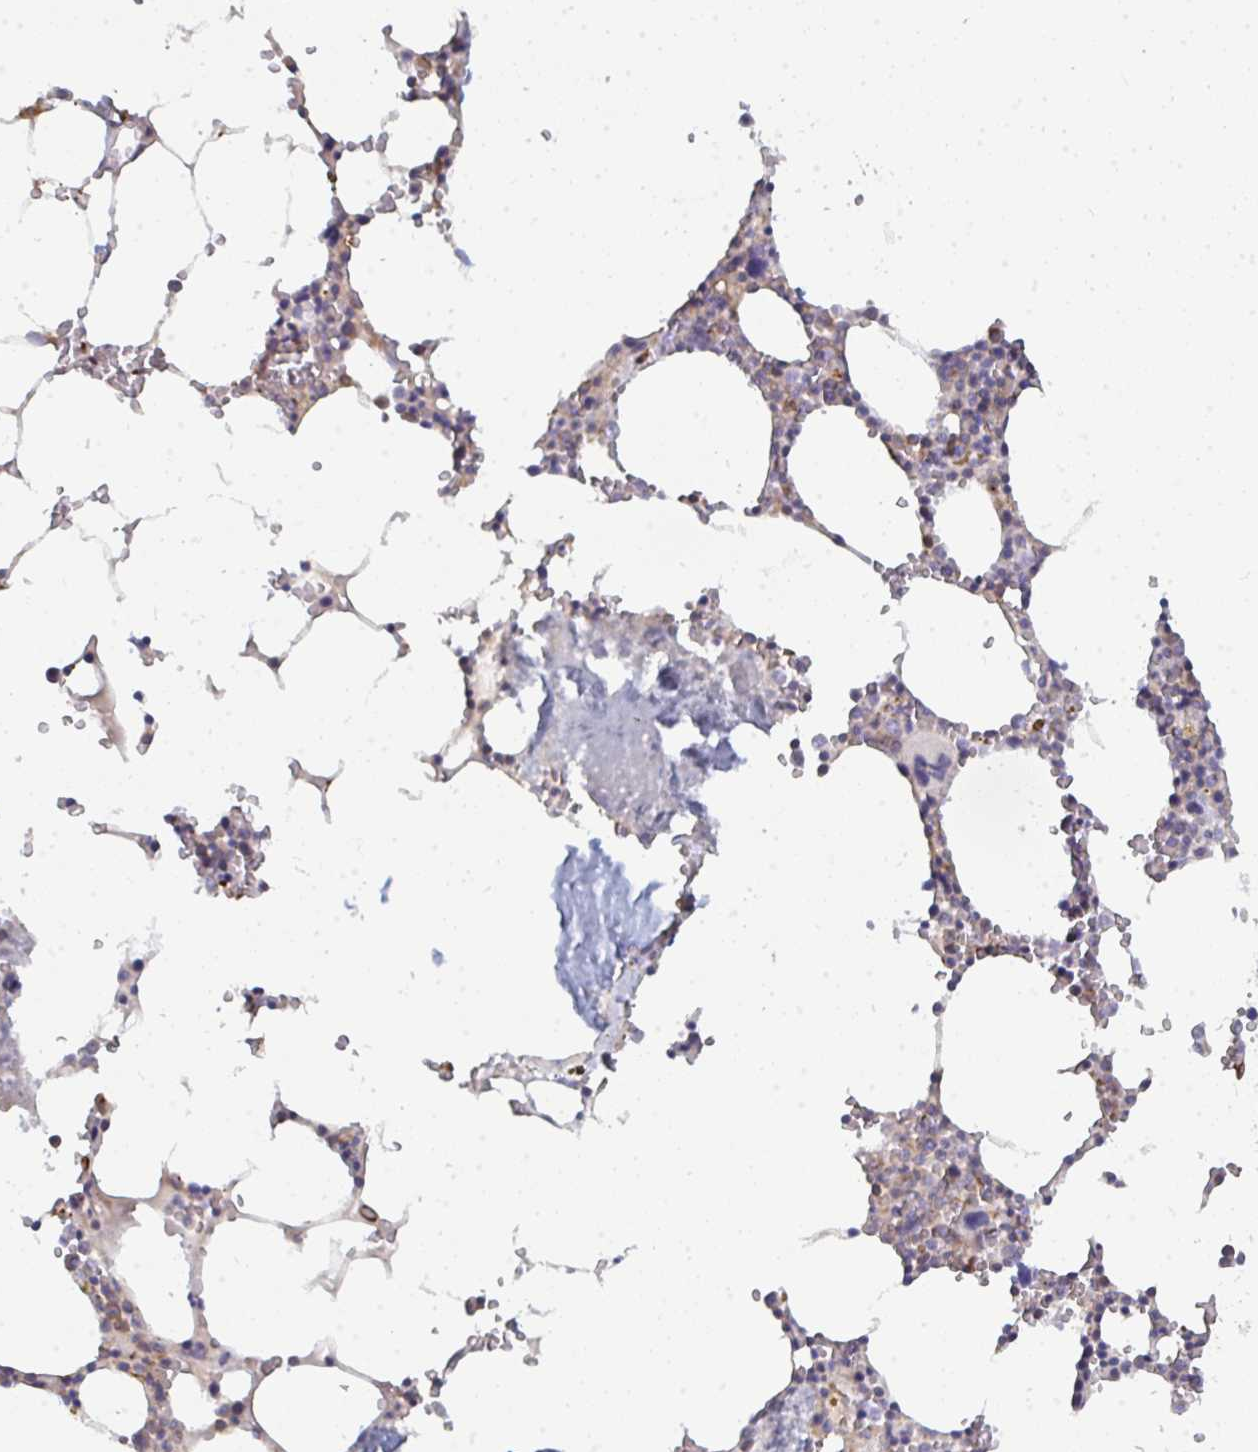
{"staining": {"intensity": "moderate", "quantity": "25%-75%", "location": "cytoplasmic/membranous"}, "tissue": "bone marrow", "cell_type": "Hematopoietic cells", "image_type": "normal", "snomed": [{"axis": "morphology", "description": "Normal tissue, NOS"}, {"axis": "topography", "description": "Bone marrow"}], "caption": "Immunohistochemistry (IHC) photomicrograph of normal human bone marrow stained for a protein (brown), which reveals medium levels of moderate cytoplasmic/membranous staining in approximately 25%-75% of hematopoietic cells.", "gene": "DYNC1I2", "patient": {"sex": "male", "age": 54}}